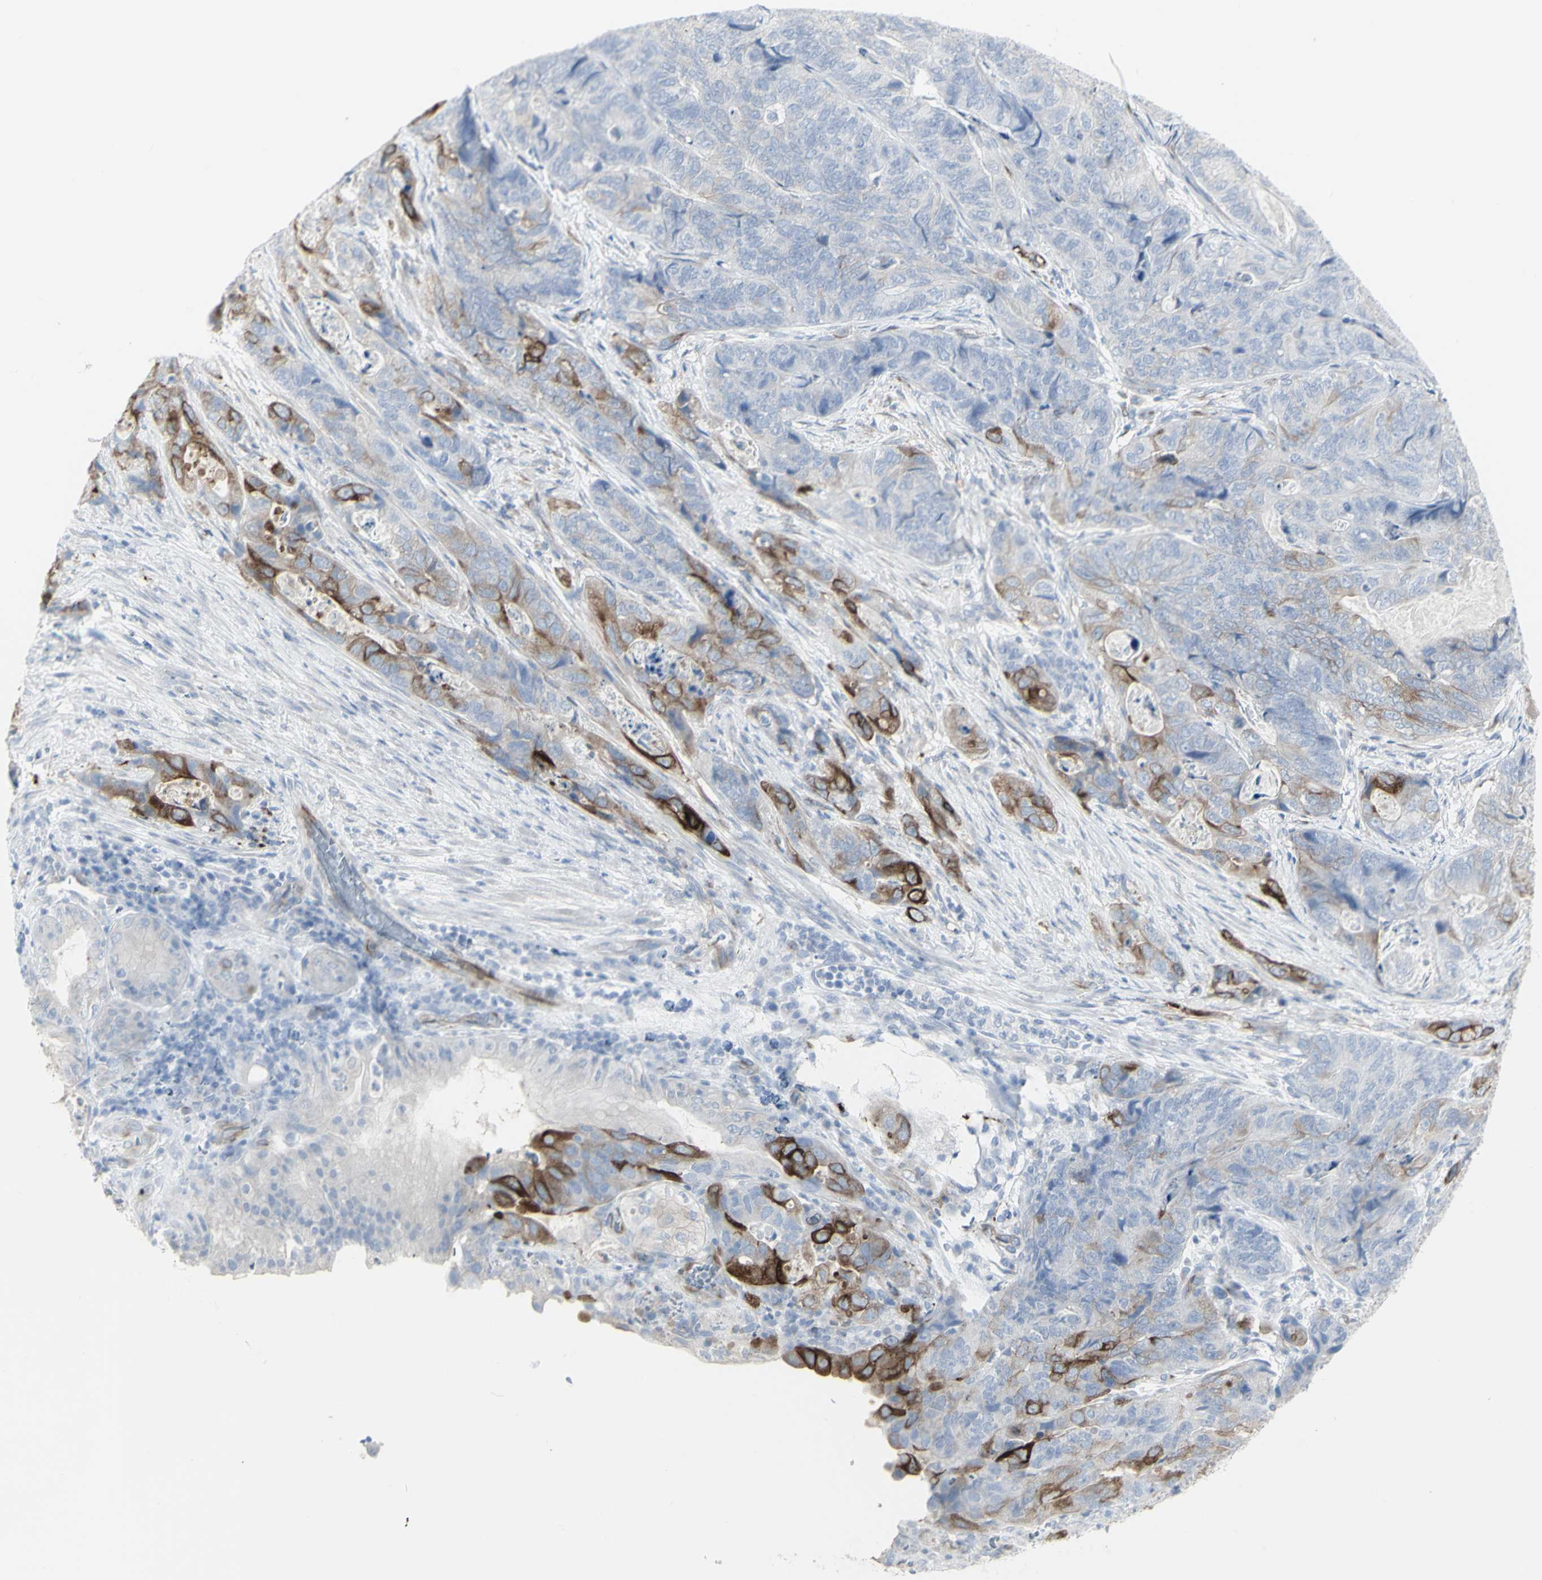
{"staining": {"intensity": "moderate", "quantity": "<25%", "location": "cytoplasmic/membranous"}, "tissue": "stomach cancer", "cell_type": "Tumor cells", "image_type": "cancer", "snomed": [{"axis": "morphology", "description": "Adenocarcinoma, NOS"}, {"axis": "topography", "description": "Stomach"}], "caption": "High-power microscopy captured an immunohistochemistry (IHC) histopathology image of stomach cancer (adenocarcinoma), revealing moderate cytoplasmic/membranous staining in about <25% of tumor cells.", "gene": "ENSG00000198211", "patient": {"sex": "female", "age": 89}}